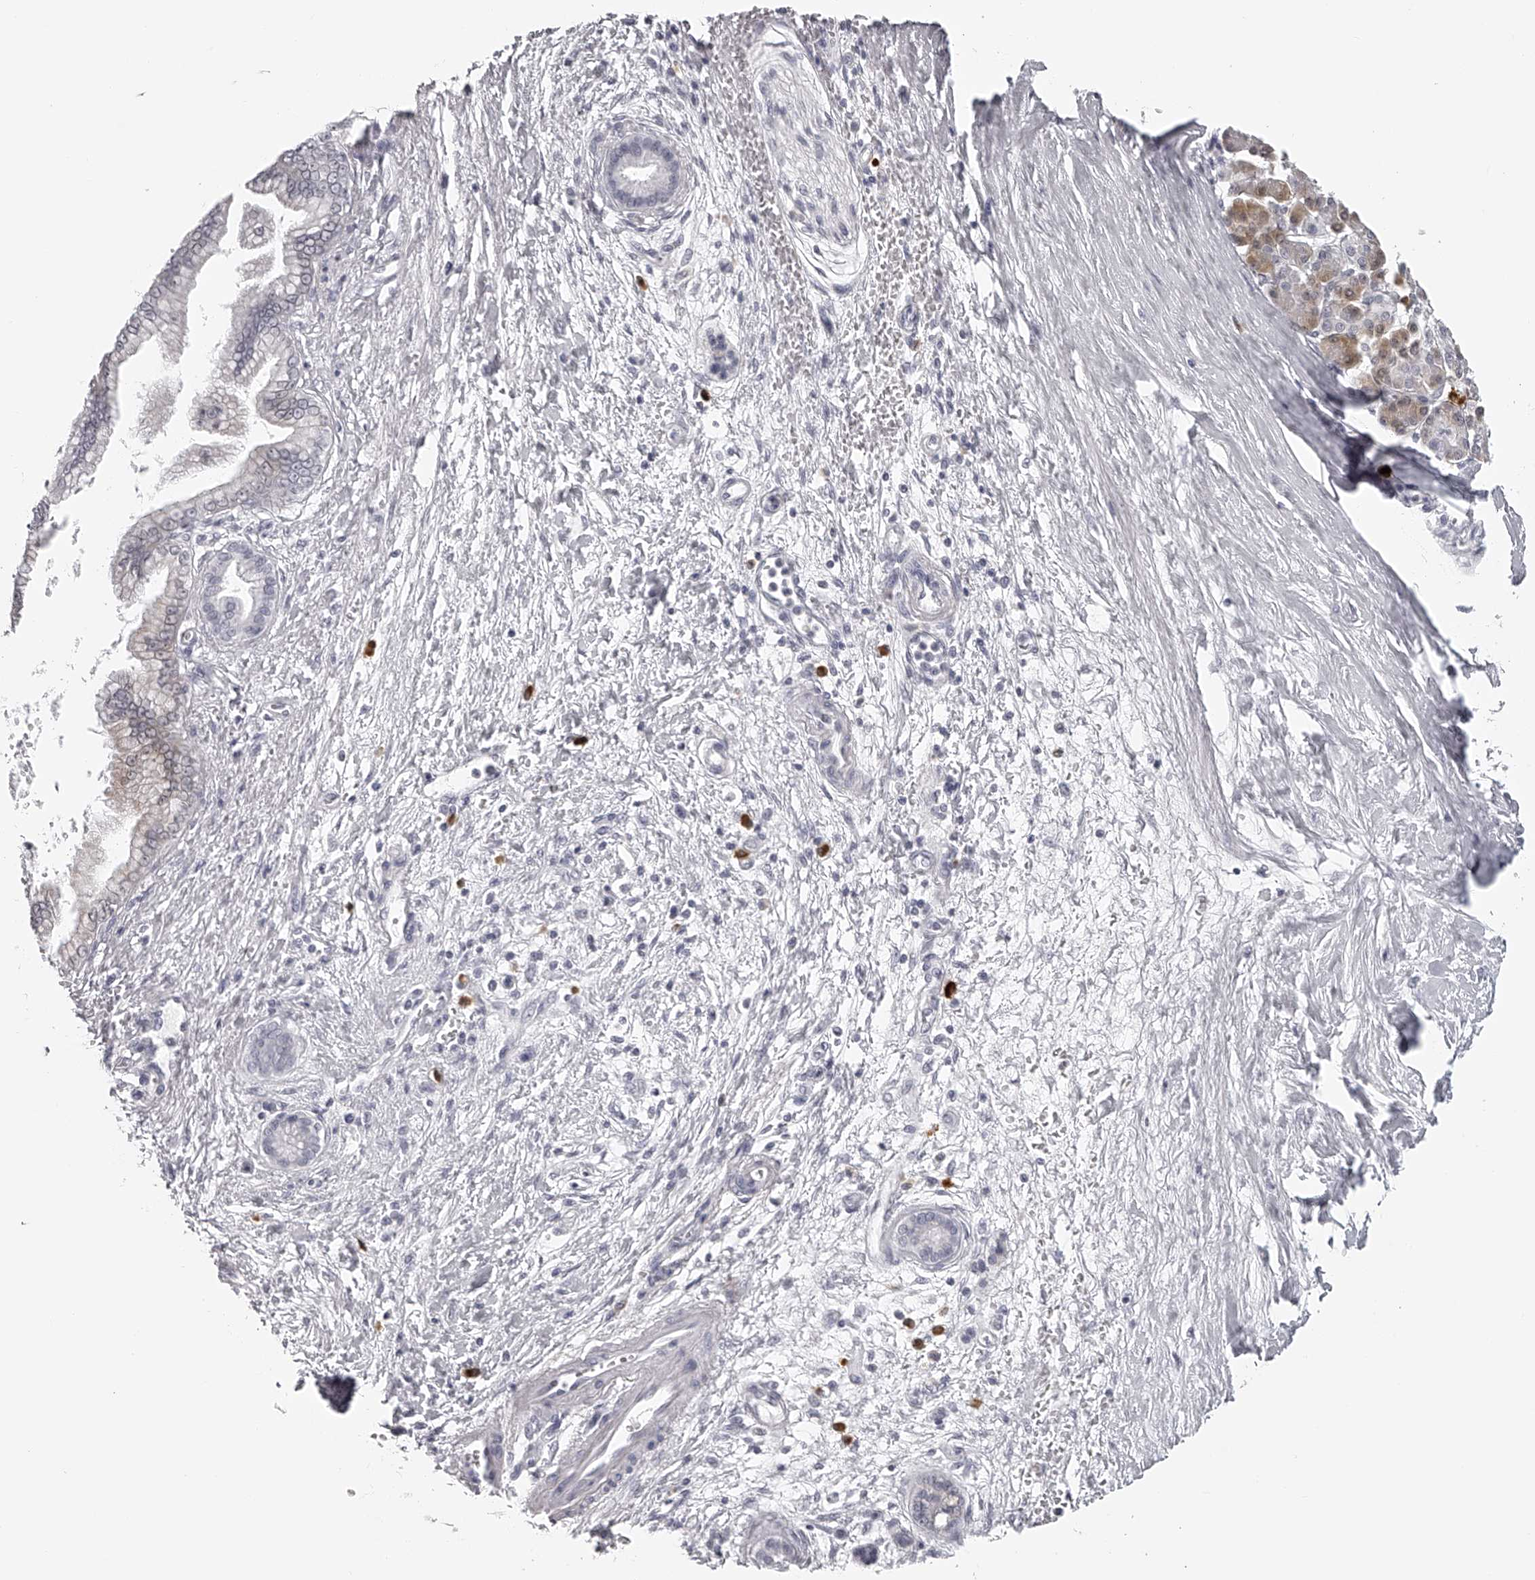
{"staining": {"intensity": "negative", "quantity": "none", "location": "none"}, "tissue": "pancreatic cancer", "cell_type": "Tumor cells", "image_type": "cancer", "snomed": [{"axis": "morphology", "description": "Adenocarcinoma, NOS"}, {"axis": "topography", "description": "Pancreas"}], "caption": "Tumor cells show no significant positivity in adenocarcinoma (pancreatic).", "gene": "SEC11C", "patient": {"sex": "male", "age": 59}}